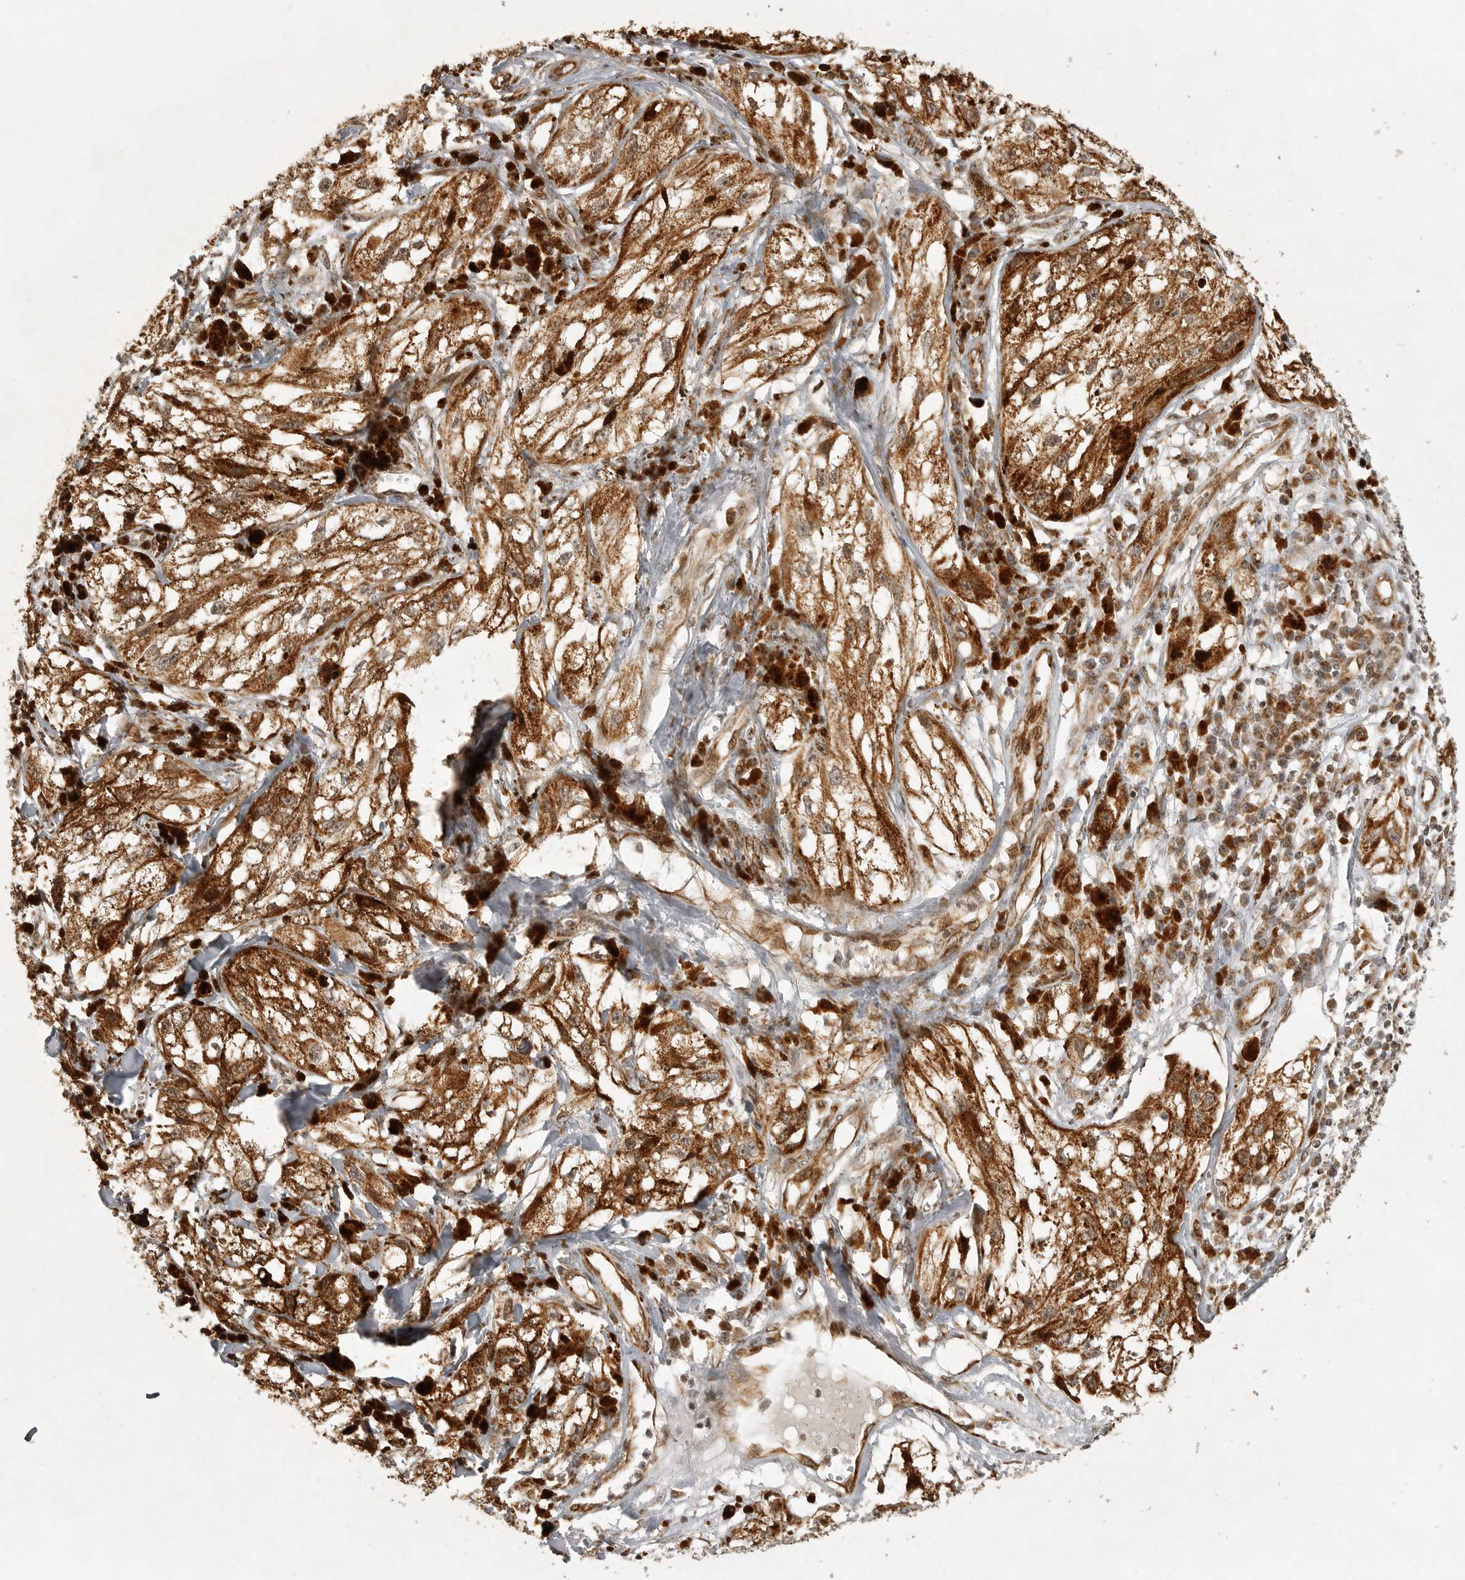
{"staining": {"intensity": "moderate", "quantity": ">75%", "location": "cytoplasmic/membranous"}, "tissue": "melanoma", "cell_type": "Tumor cells", "image_type": "cancer", "snomed": [{"axis": "morphology", "description": "Malignant melanoma, NOS"}, {"axis": "topography", "description": "Skin"}], "caption": "This is an image of IHC staining of melanoma, which shows moderate positivity in the cytoplasmic/membranous of tumor cells.", "gene": "NARS2", "patient": {"sex": "male", "age": 88}}